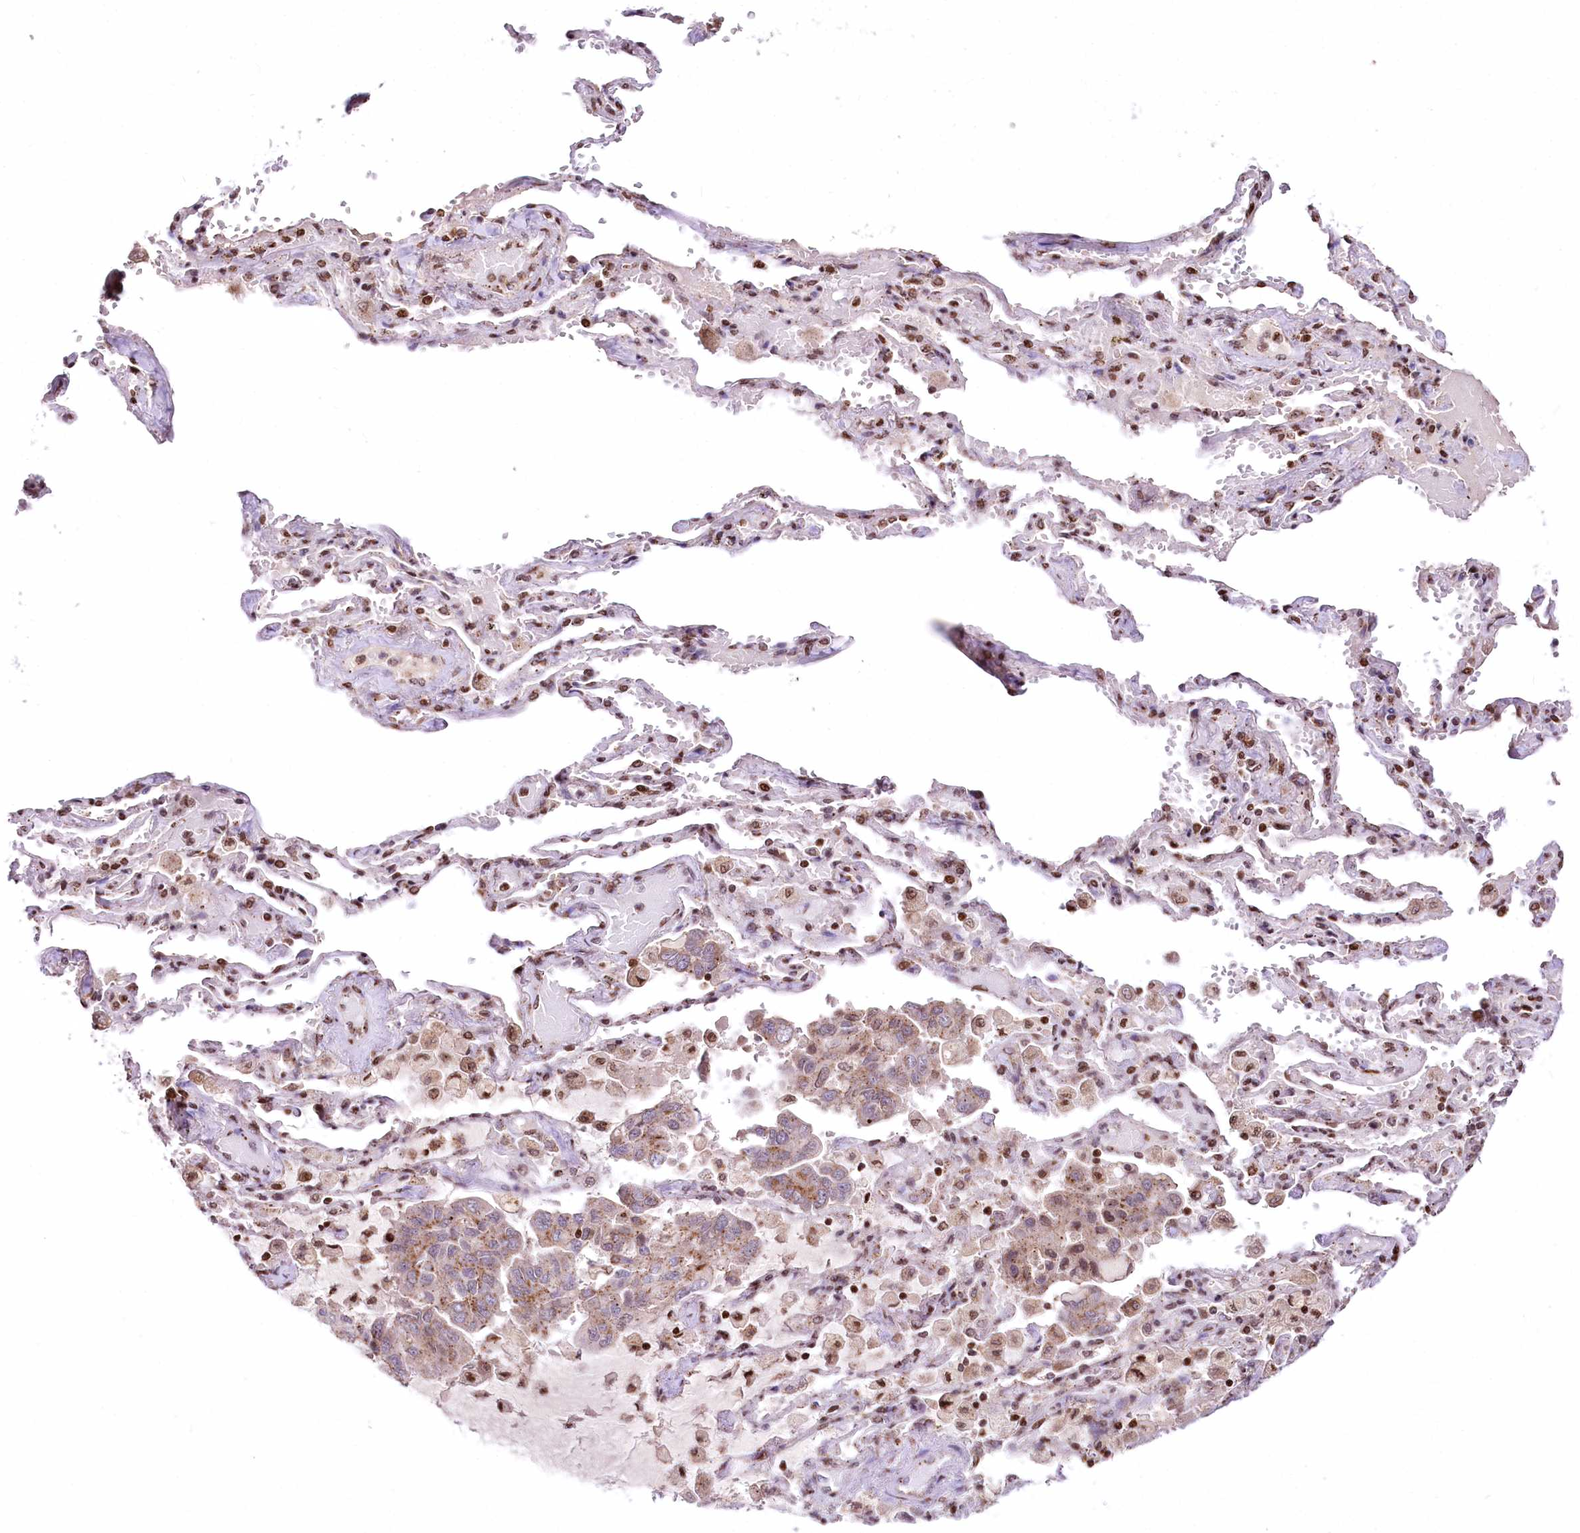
{"staining": {"intensity": "moderate", "quantity": "25%-75%", "location": "cytoplasmic/membranous"}, "tissue": "lung cancer", "cell_type": "Tumor cells", "image_type": "cancer", "snomed": [{"axis": "morphology", "description": "Adenocarcinoma, NOS"}, {"axis": "topography", "description": "Lung"}], "caption": "High-power microscopy captured an immunohistochemistry (IHC) image of adenocarcinoma (lung), revealing moderate cytoplasmic/membranous positivity in approximately 25%-75% of tumor cells.", "gene": "ZFYVE27", "patient": {"sex": "male", "age": 64}}